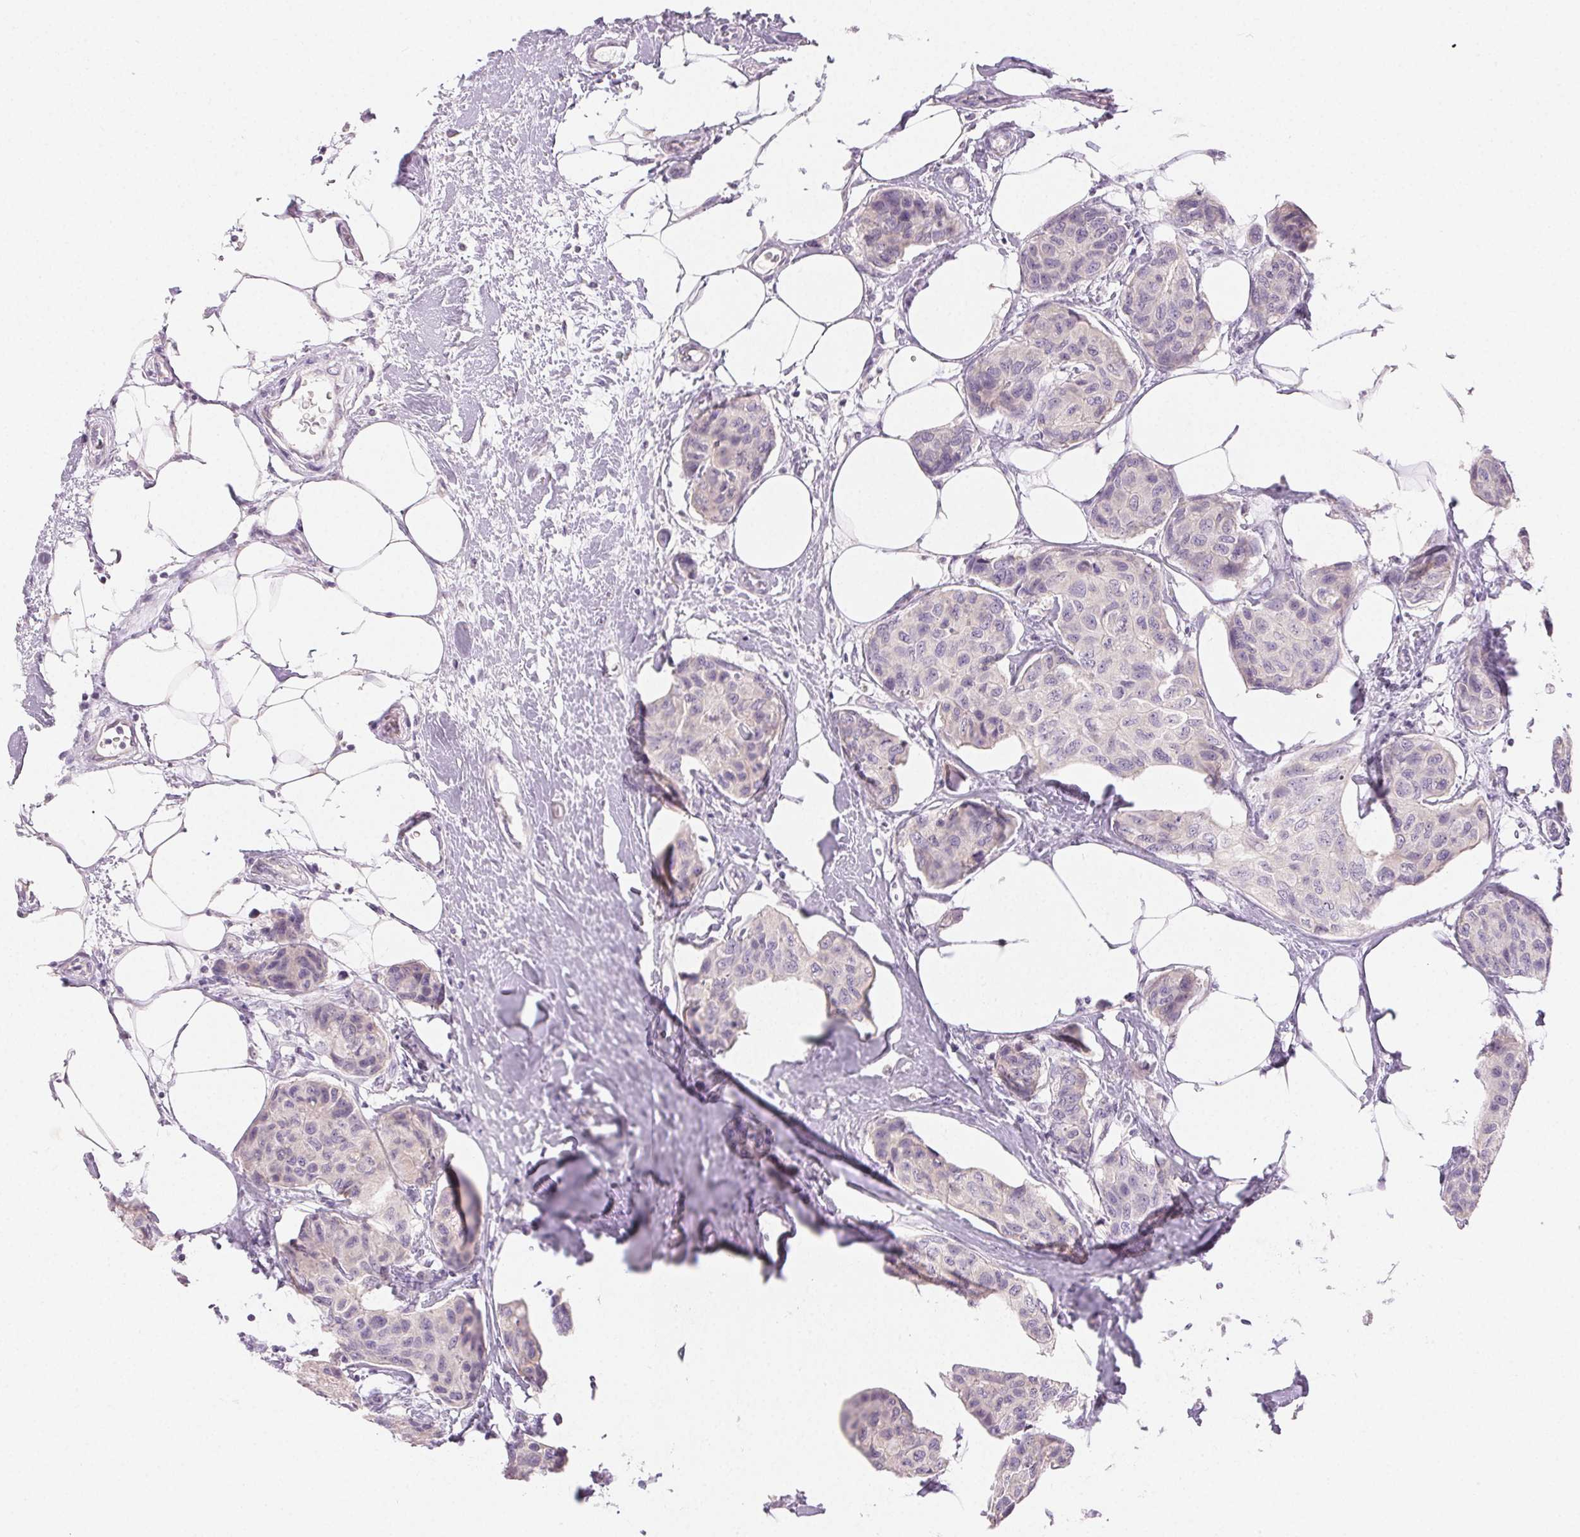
{"staining": {"intensity": "negative", "quantity": "none", "location": "none"}, "tissue": "breast cancer", "cell_type": "Tumor cells", "image_type": "cancer", "snomed": [{"axis": "morphology", "description": "Duct carcinoma"}, {"axis": "topography", "description": "Breast"}], "caption": "A histopathology image of breast cancer (invasive ductal carcinoma) stained for a protein demonstrates no brown staining in tumor cells.", "gene": "SFTPD", "patient": {"sex": "female", "age": 80}}